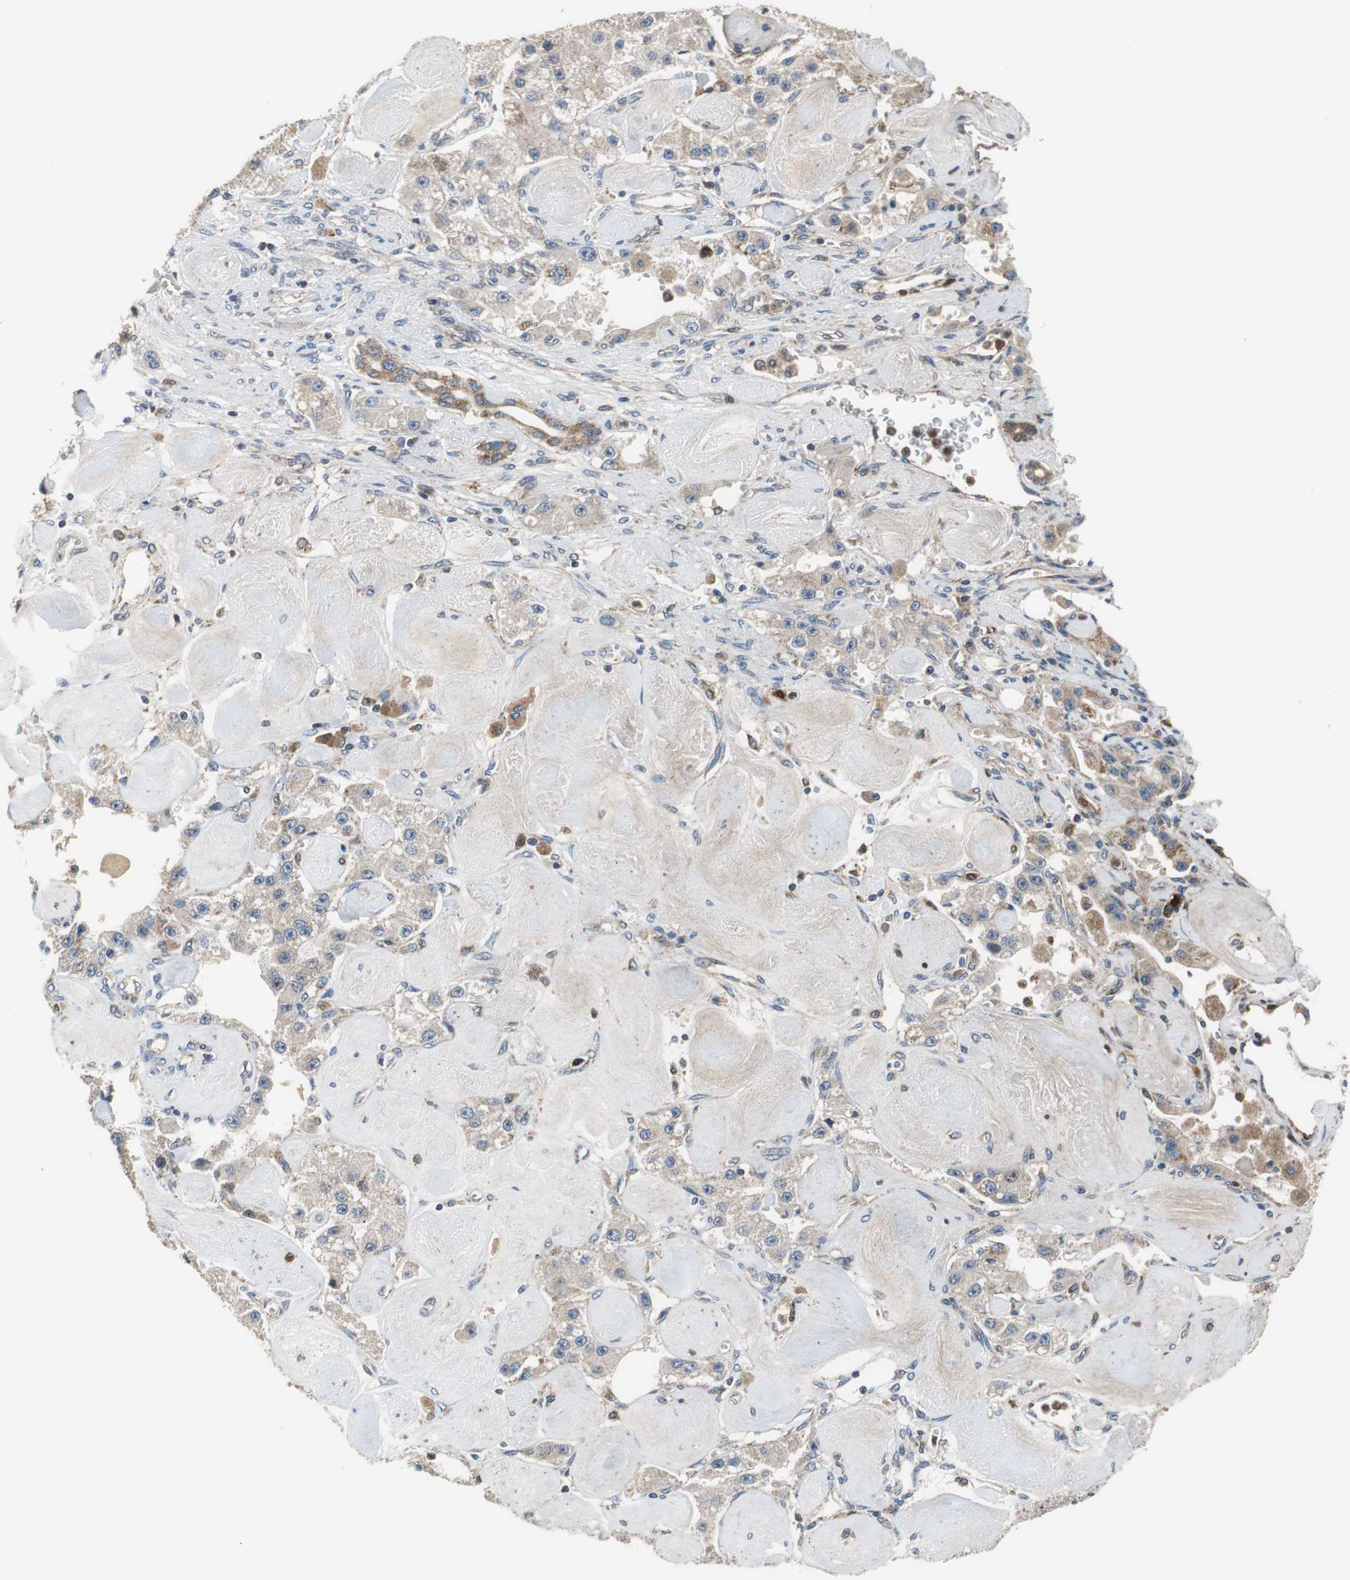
{"staining": {"intensity": "weak", "quantity": ">75%", "location": "cytoplasmic/membranous"}, "tissue": "carcinoid", "cell_type": "Tumor cells", "image_type": "cancer", "snomed": [{"axis": "morphology", "description": "Carcinoid, malignant, NOS"}, {"axis": "topography", "description": "Pancreas"}], "caption": "Brown immunohistochemical staining in human malignant carcinoid shows weak cytoplasmic/membranous expression in approximately >75% of tumor cells.", "gene": "PI4KB", "patient": {"sex": "male", "age": 41}}